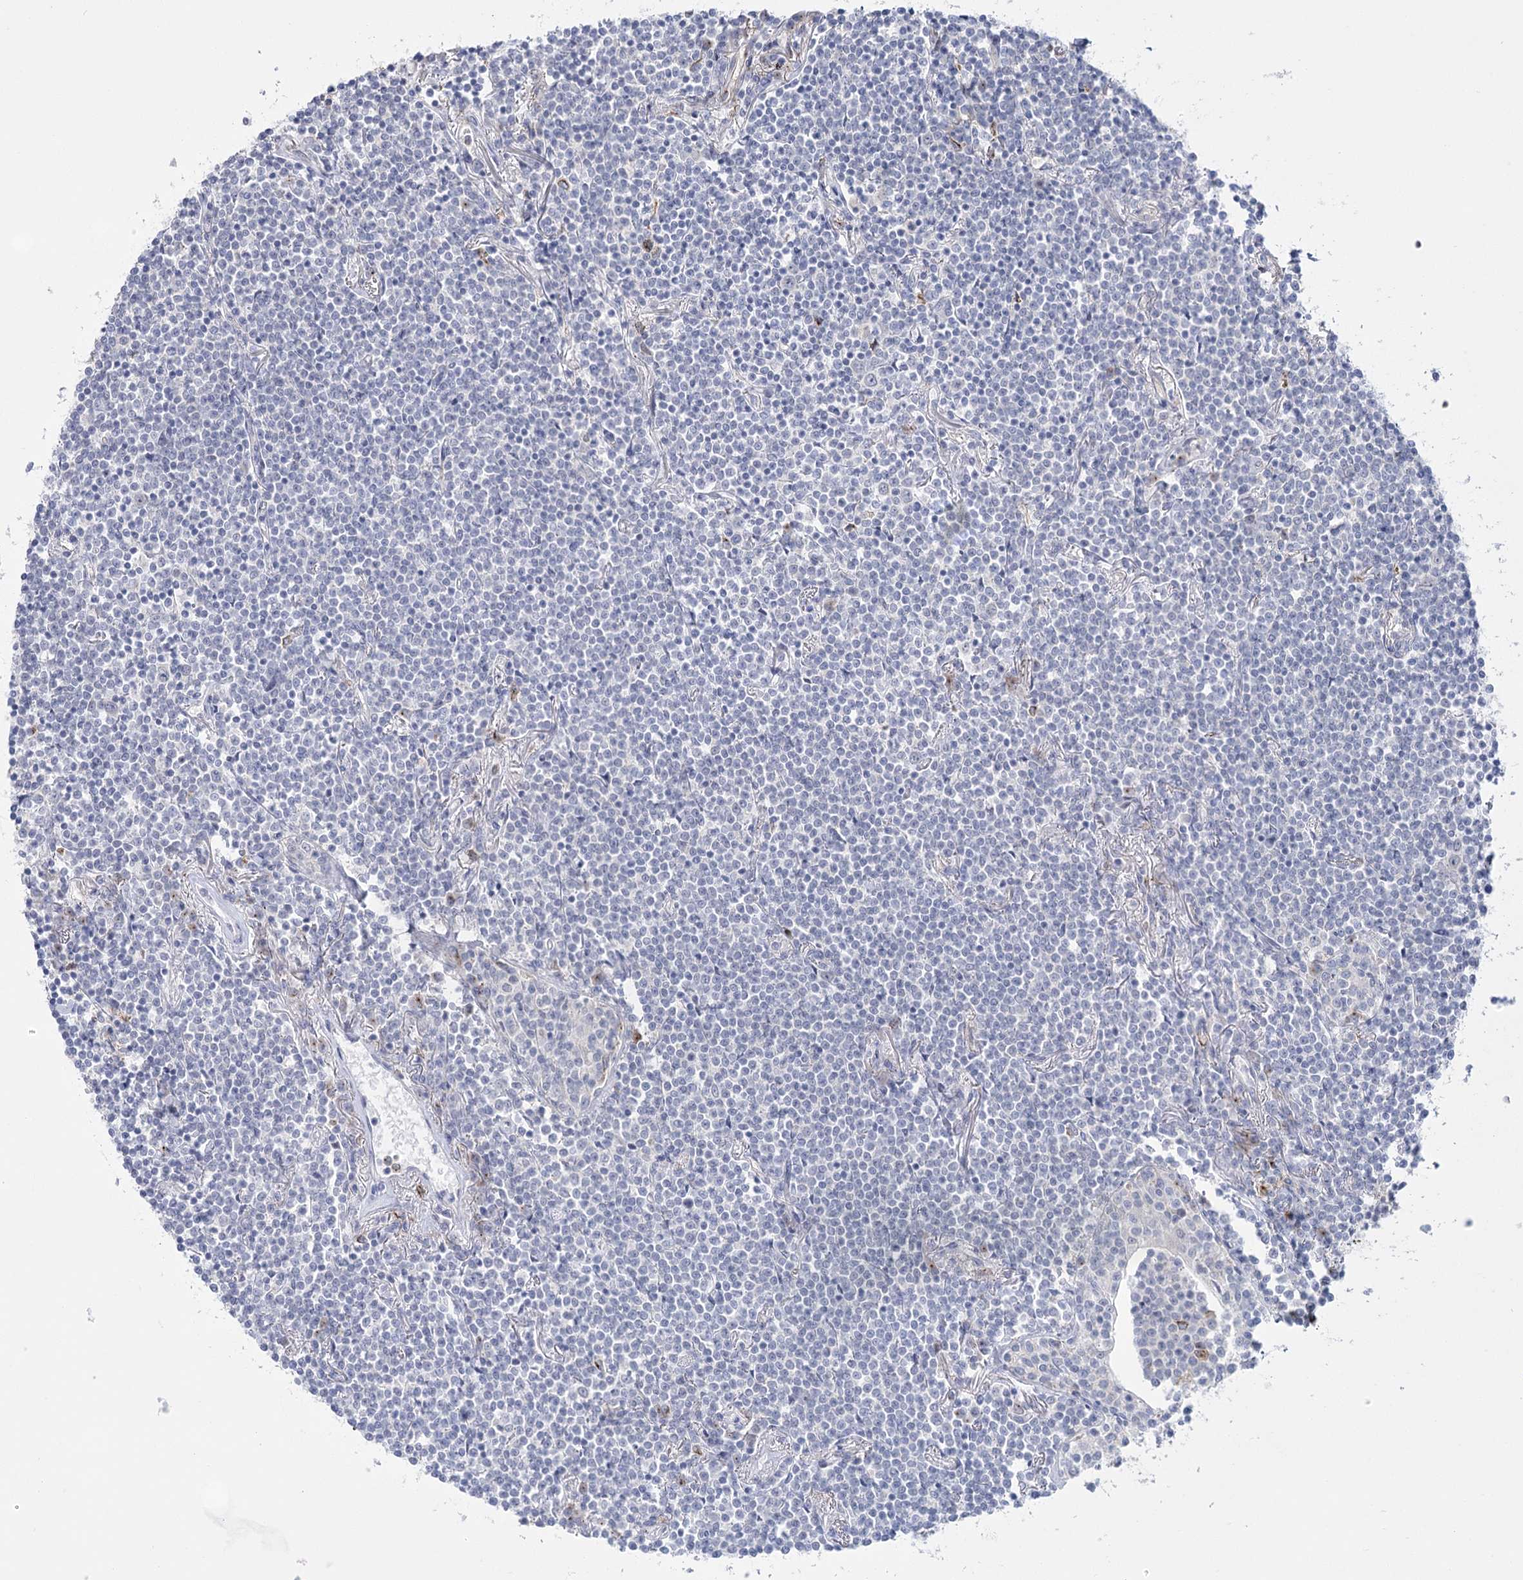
{"staining": {"intensity": "negative", "quantity": "none", "location": "none"}, "tissue": "lymphoma", "cell_type": "Tumor cells", "image_type": "cancer", "snomed": [{"axis": "morphology", "description": "Malignant lymphoma, non-Hodgkin's type, Low grade"}, {"axis": "topography", "description": "Lung"}], "caption": "Protein analysis of lymphoma shows no significant expression in tumor cells. (Brightfield microscopy of DAB (3,3'-diaminobenzidine) IHC at high magnification).", "gene": "CCDC88A", "patient": {"sex": "female", "age": 71}}